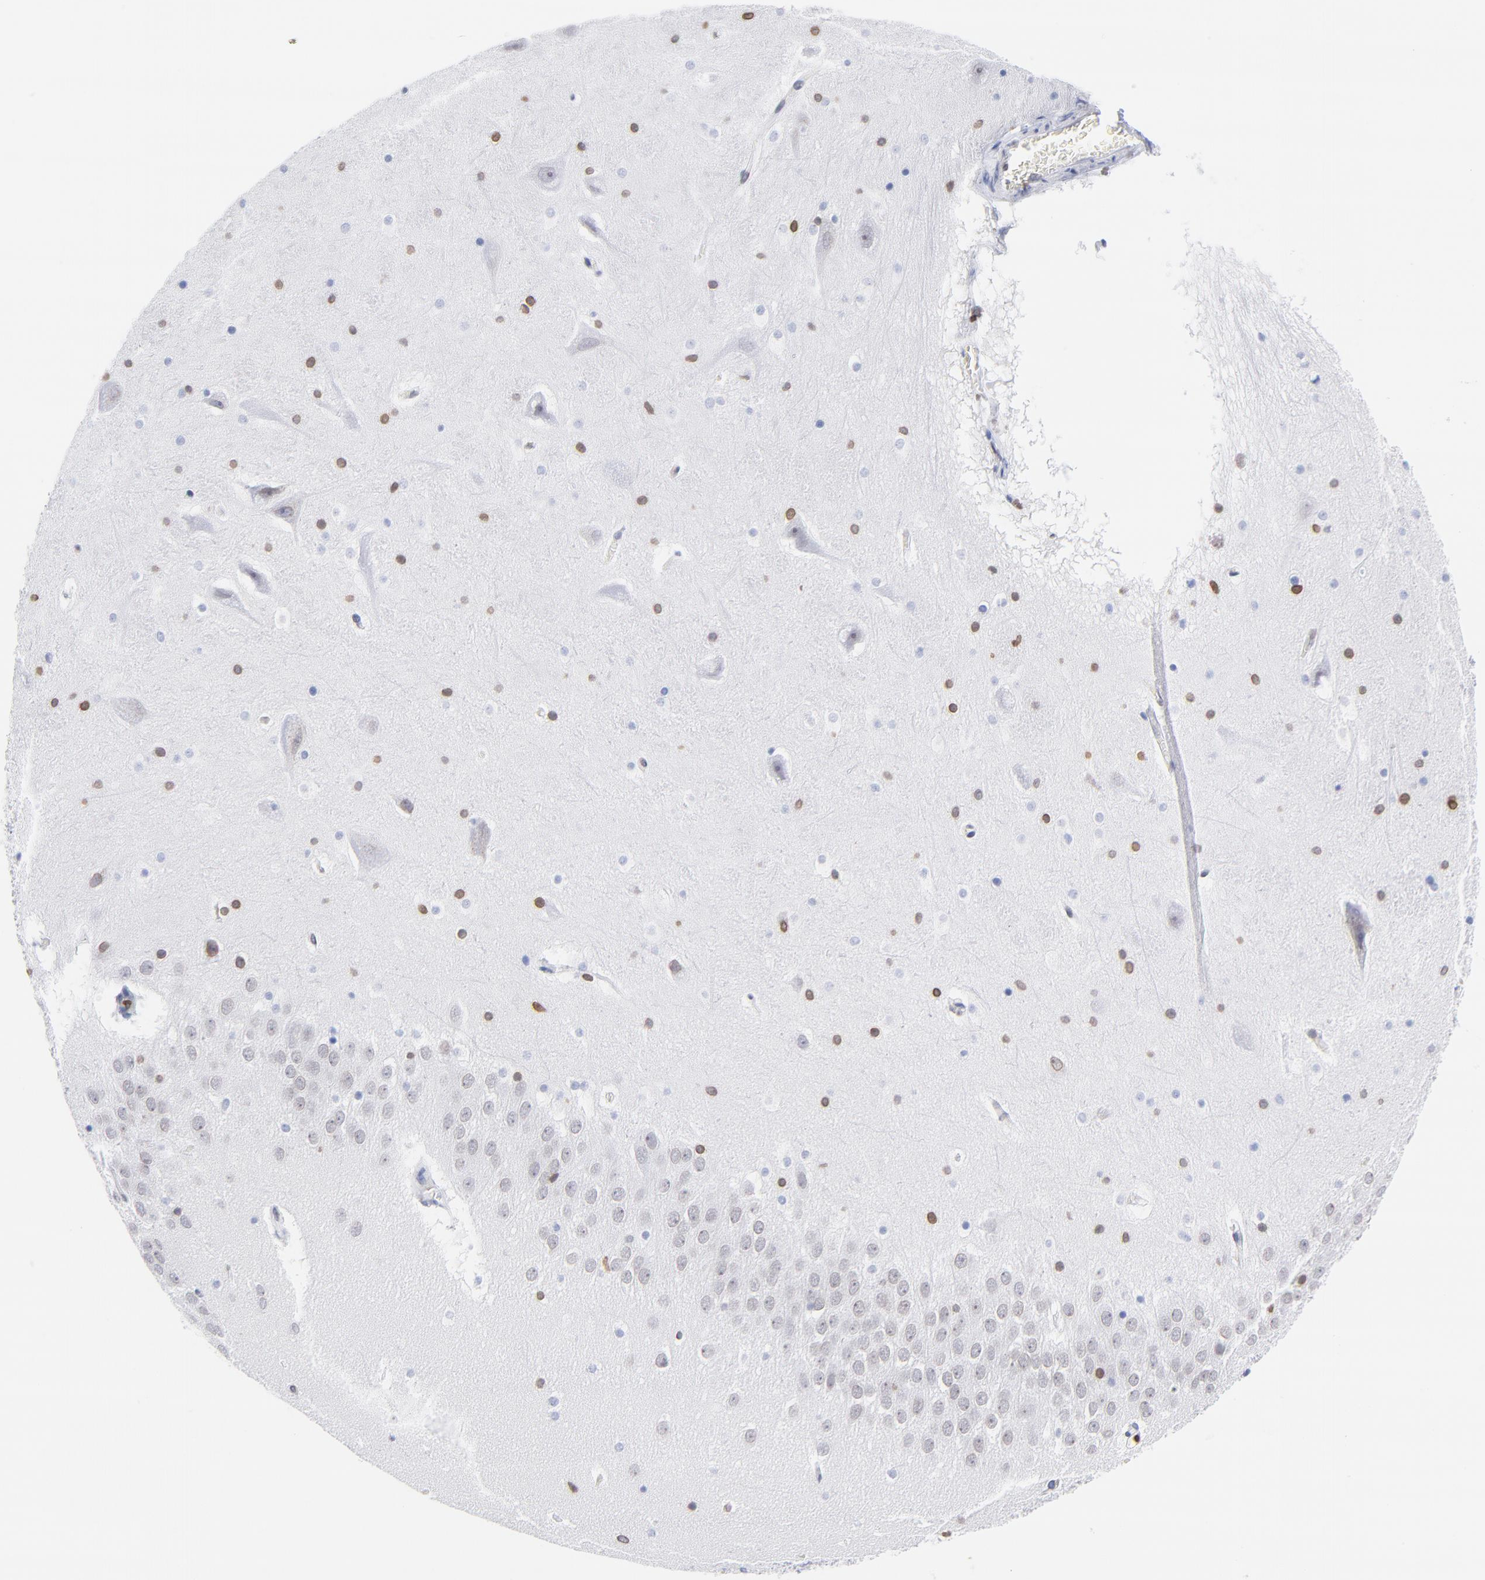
{"staining": {"intensity": "moderate", "quantity": "<25%", "location": "nuclear"}, "tissue": "hippocampus", "cell_type": "Glial cells", "image_type": "normal", "snomed": [{"axis": "morphology", "description": "Normal tissue, NOS"}, {"axis": "topography", "description": "Hippocampus"}], "caption": "Immunohistochemistry (IHC) (DAB) staining of benign hippocampus displays moderate nuclear protein positivity in about <25% of glial cells.", "gene": "THAP7", "patient": {"sex": "male", "age": 45}}